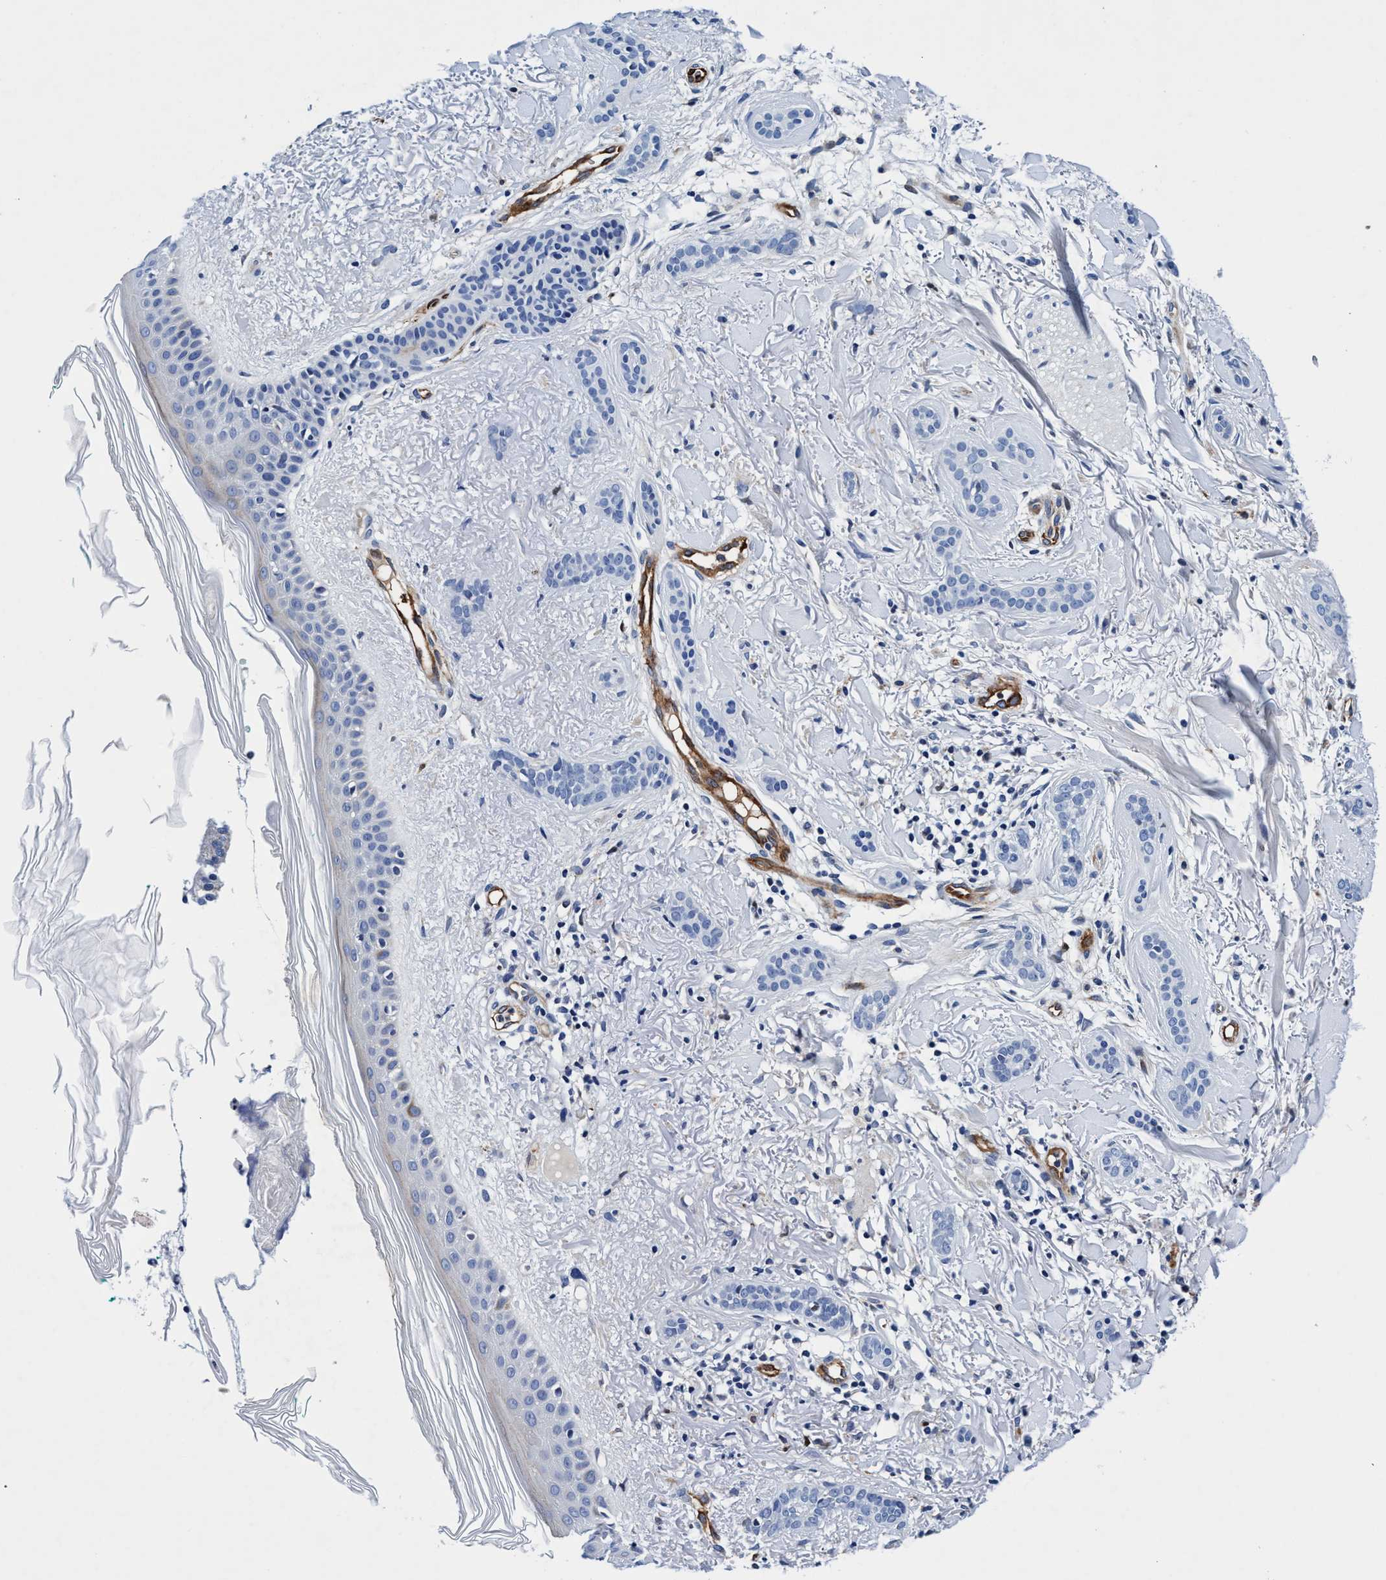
{"staining": {"intensity": "negative", "quantity": "none", "location": "none"}, "tissue": "skin cancer", "cell_type": "Tumor cells", "image_type": "cancer", "snomed": [{"axis": "morphology", "description": "Basal cell carcinoma"}, {"axis": "morphology", "description": "Adnexal tumor, benign"}, {"axis": "topography", "description": "Skin"}], "caption": "IHC micrograph of skin cancer stained for a protein (brown), which demonstrates no expression in tumor cells.", "gene": "UBALD2", "patient": {"sex": "female", "age": 42}}